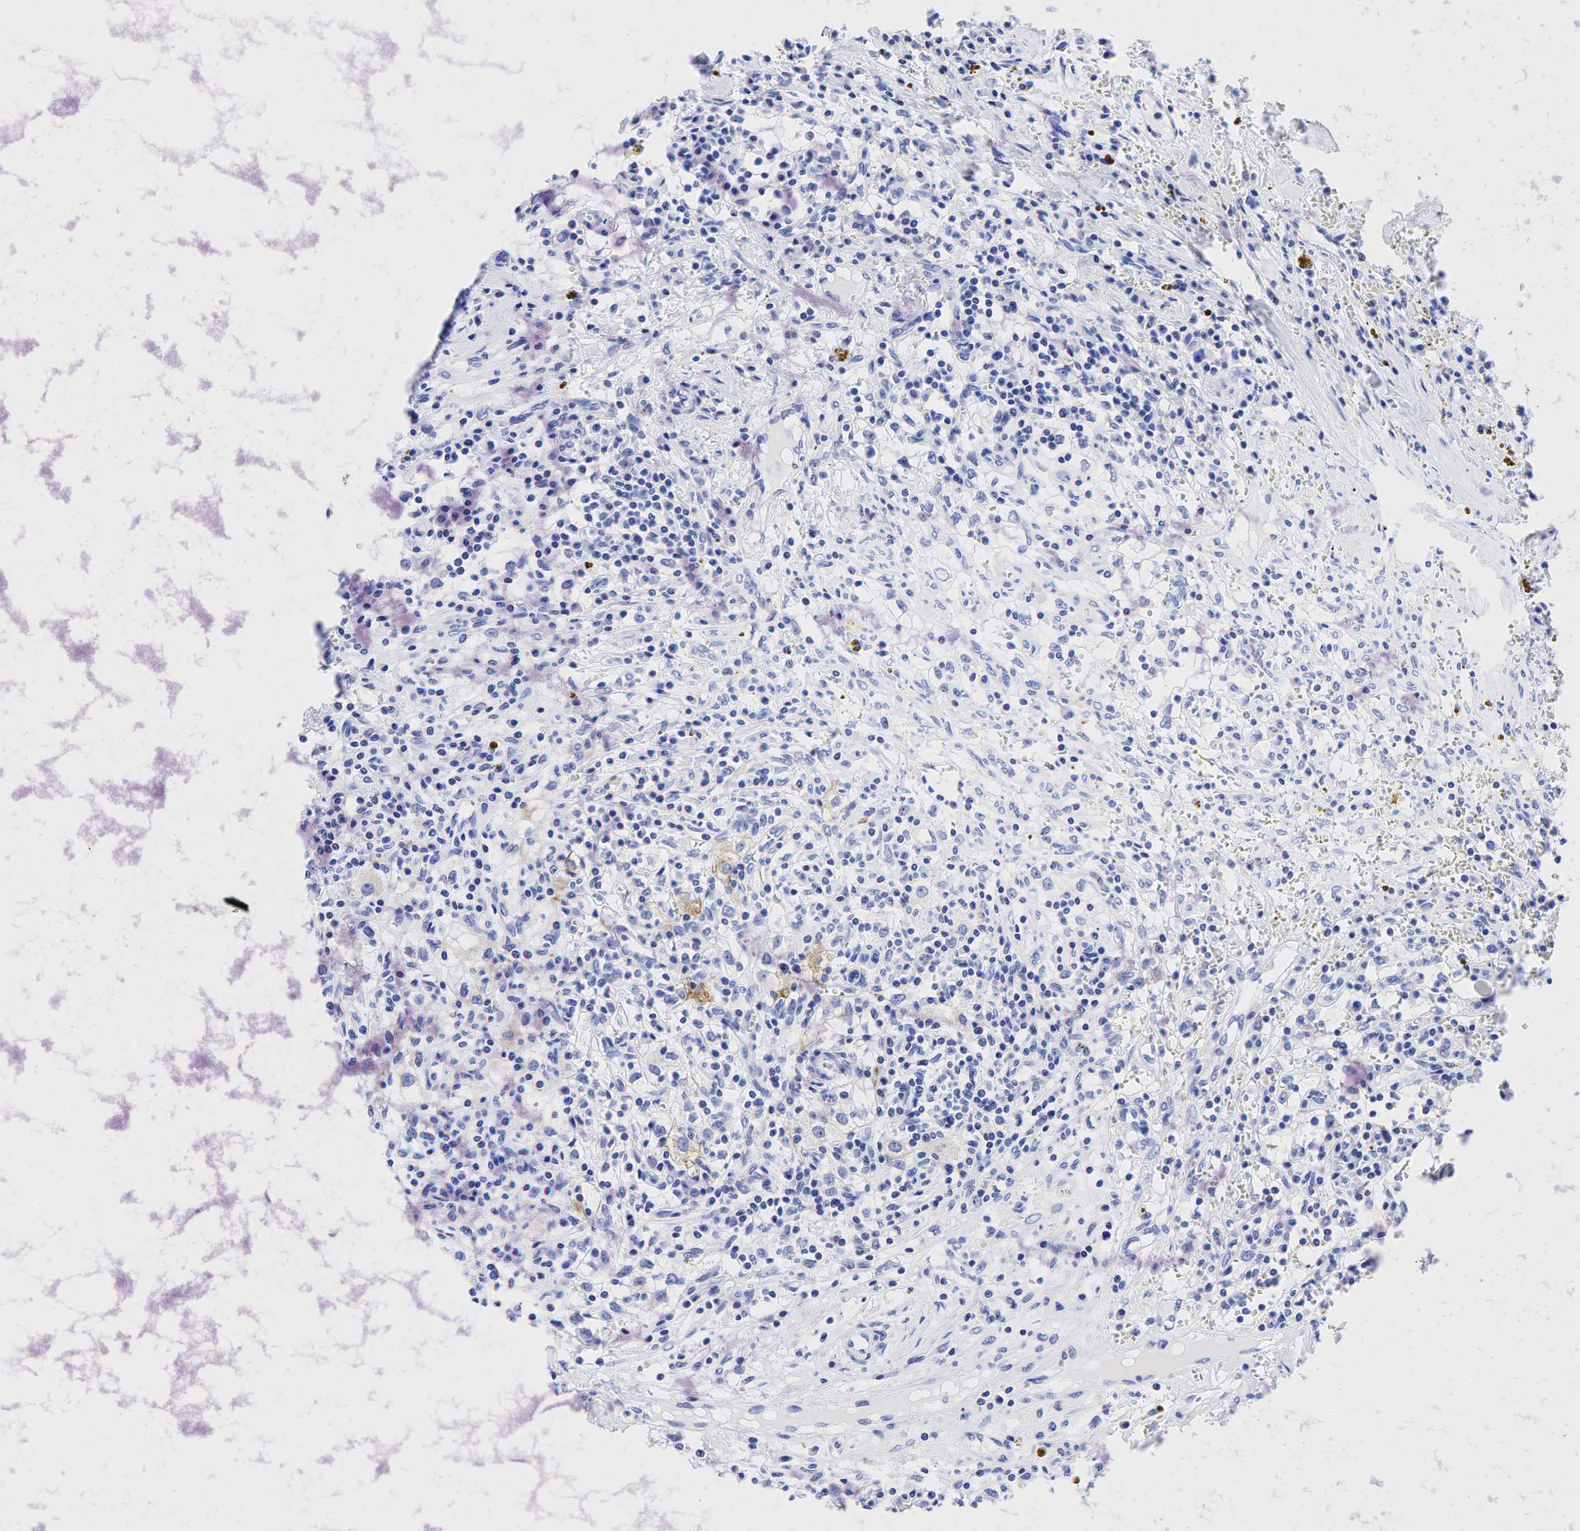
{"staining": {"intensity": "negative", "quantity": "none", "location": "none"}, "tissue": "renal cancer", "cell_type": "Tumor cells", "image_type": "cancer", "snomed": [{"axis": "morphology", "description": "Adenocarcinoma, NOS"}, {"axis": "topography", "description": "Kidney"}], "caption": "Human renal cancer (adenocarcinoma) stained for a protein using IHC reveals no staining in tumor cells.", "gene": "KRT19", "patient": {"sex": "male", "age": 82}}